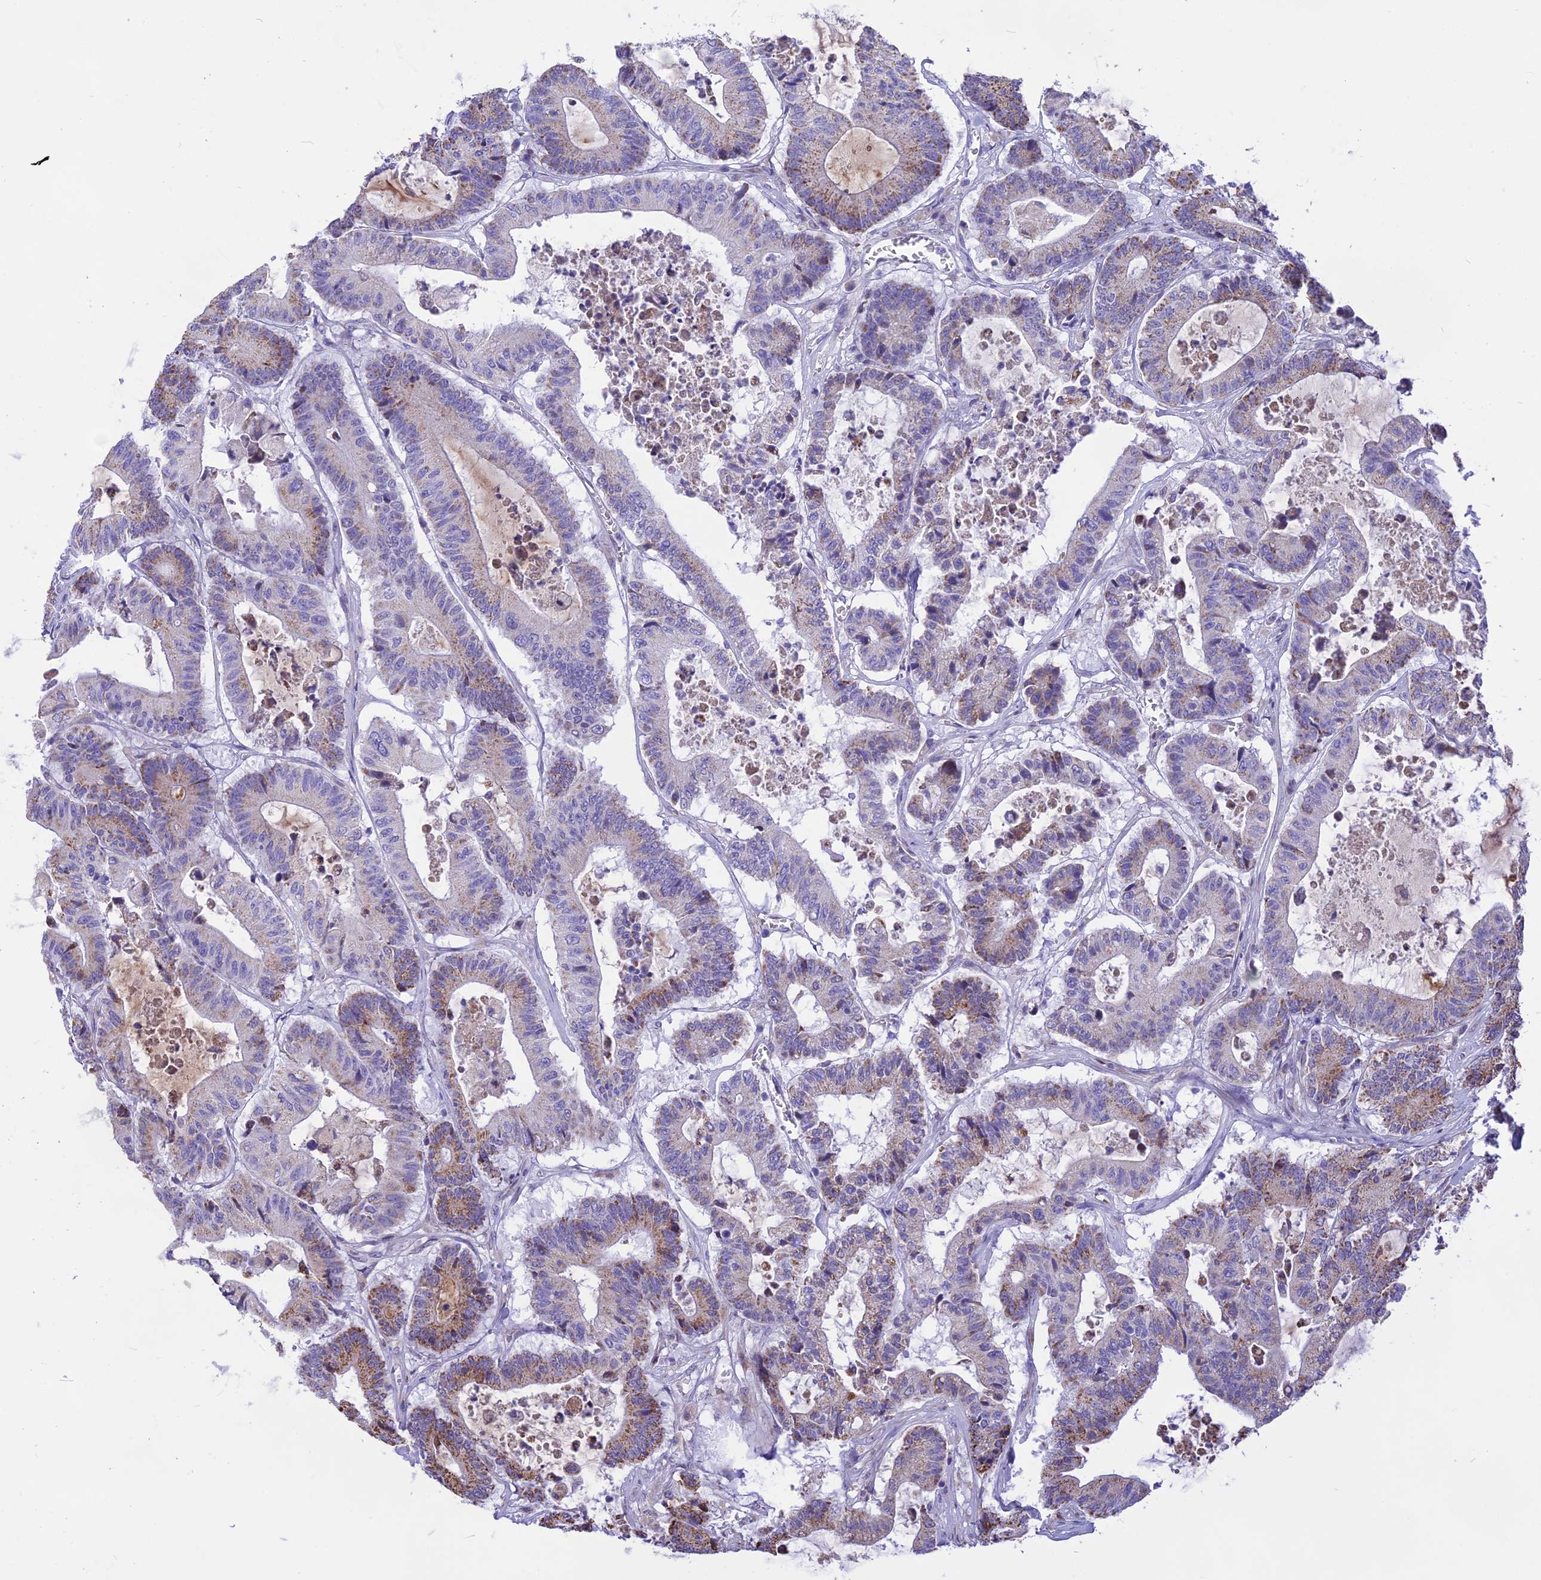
{"staining": {"intensity": "moderate", "quantity": "25%-75%", "location": "cytoplasmic/membranous"}, "tissue": "colorectal cancer", "cell_type": "Tumor cells", "image_type": "cancer", "snomed": [{"axis": "morphology", "description": "Adenocarcinoma, NOS"}, {"axis": "topography", "description": "Colon"}], "caption": "This is a micrograph of IHC staining of colorectal cancer, which shows moderate expression in the cytoplasmic/membranous of tumor cells.", "gene": "DOC2B", "patient": {"sex": "female", "age": 84}}